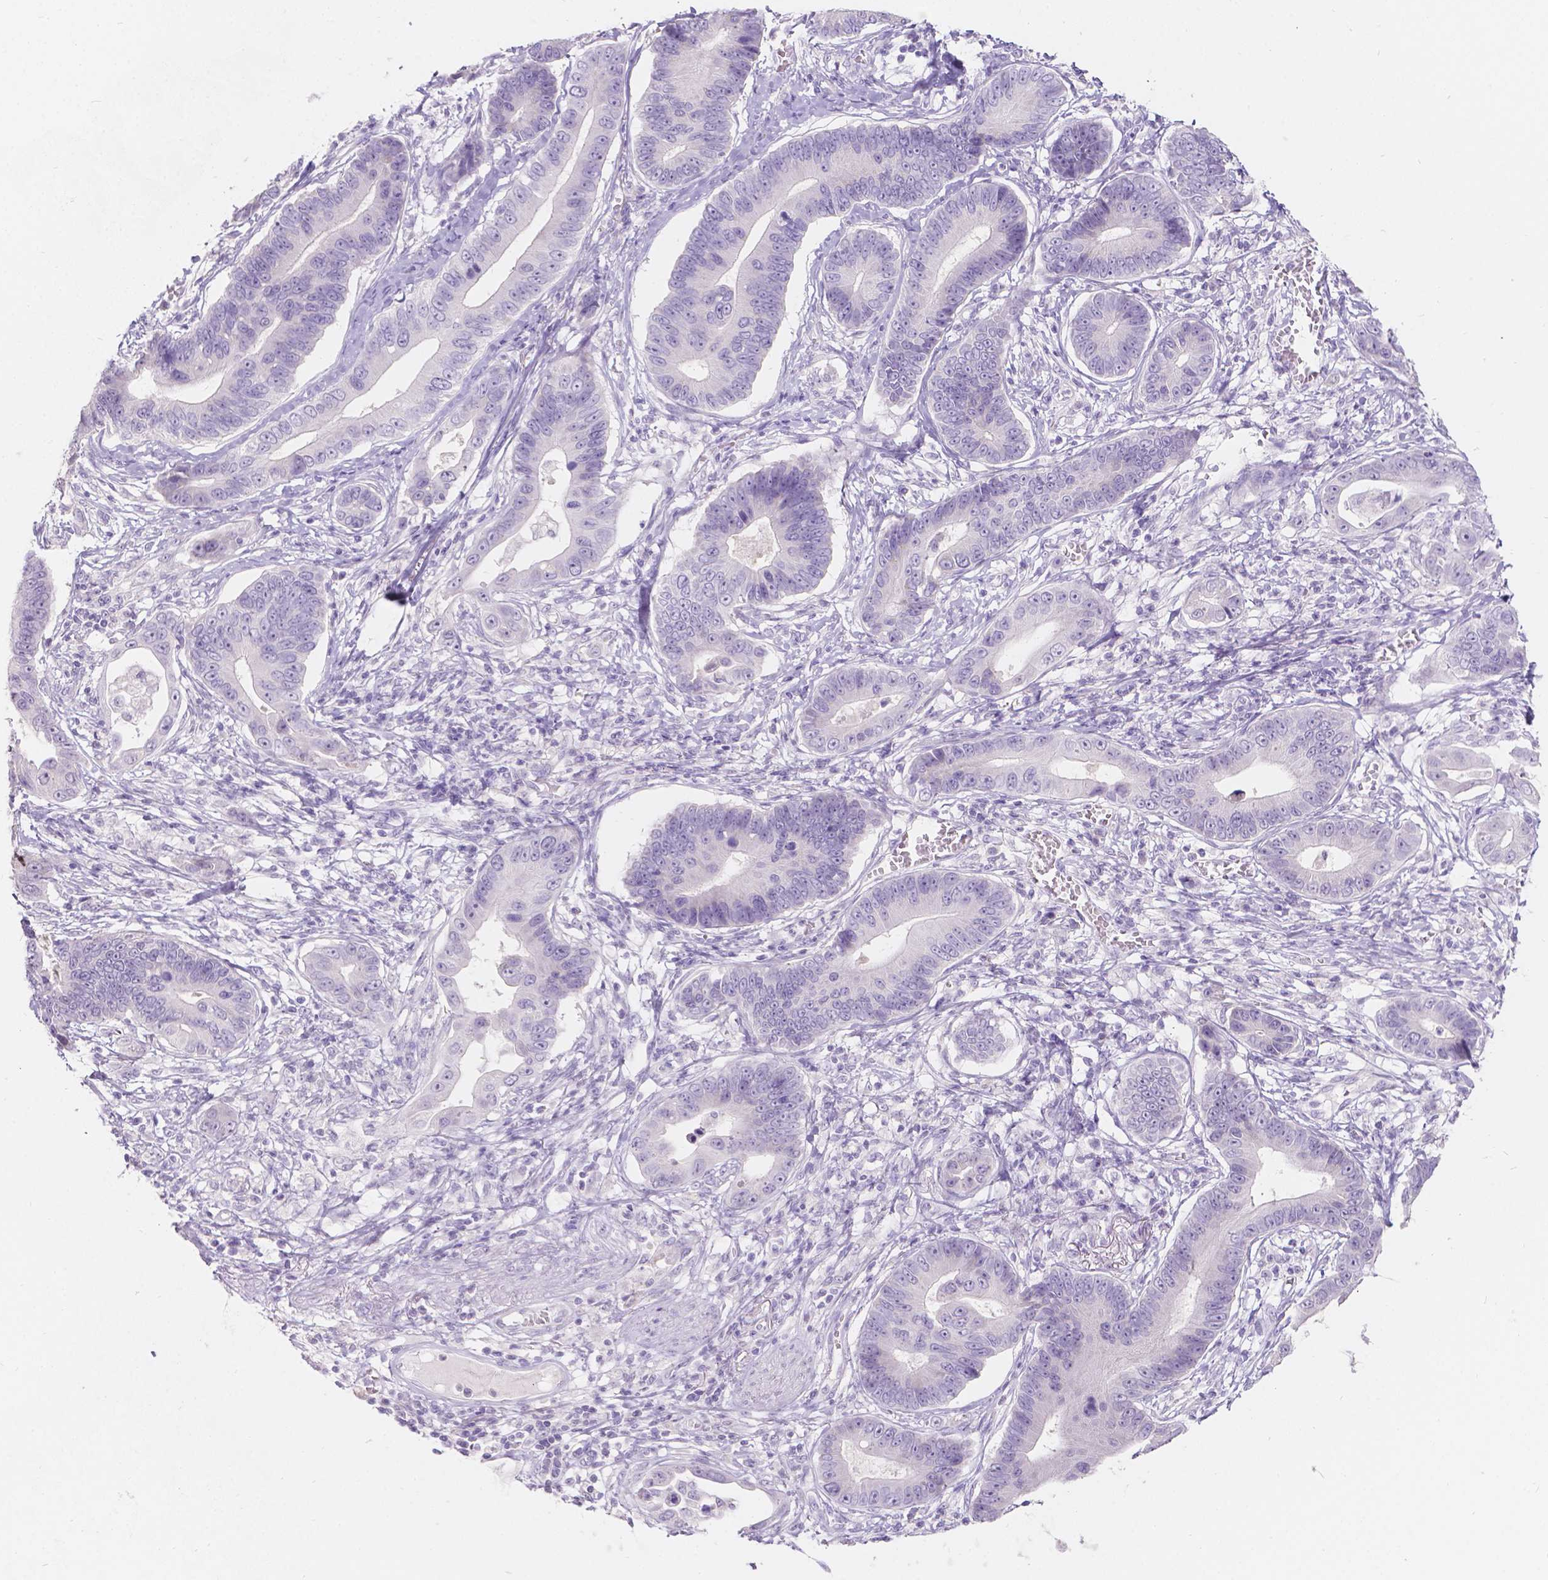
{"staining": {"intensity": "negative", "quantity": "none", "location": "none"}, "tissue": "stomach cancer", "cell_type": "Tumor cells", "image_type": "cancer", "snomed": [{"axis": "morphology", "description": "Adenocarcinoma, NOS"}, {"axis": "topography", "description": "Stomach"}], "caption": "Stomach cancer (adenocarcinoma) stained for a protein using IHC displays no expression tumor cells.", "gene": "HTN3", "patient": {"sex": "male", "age": 84}}